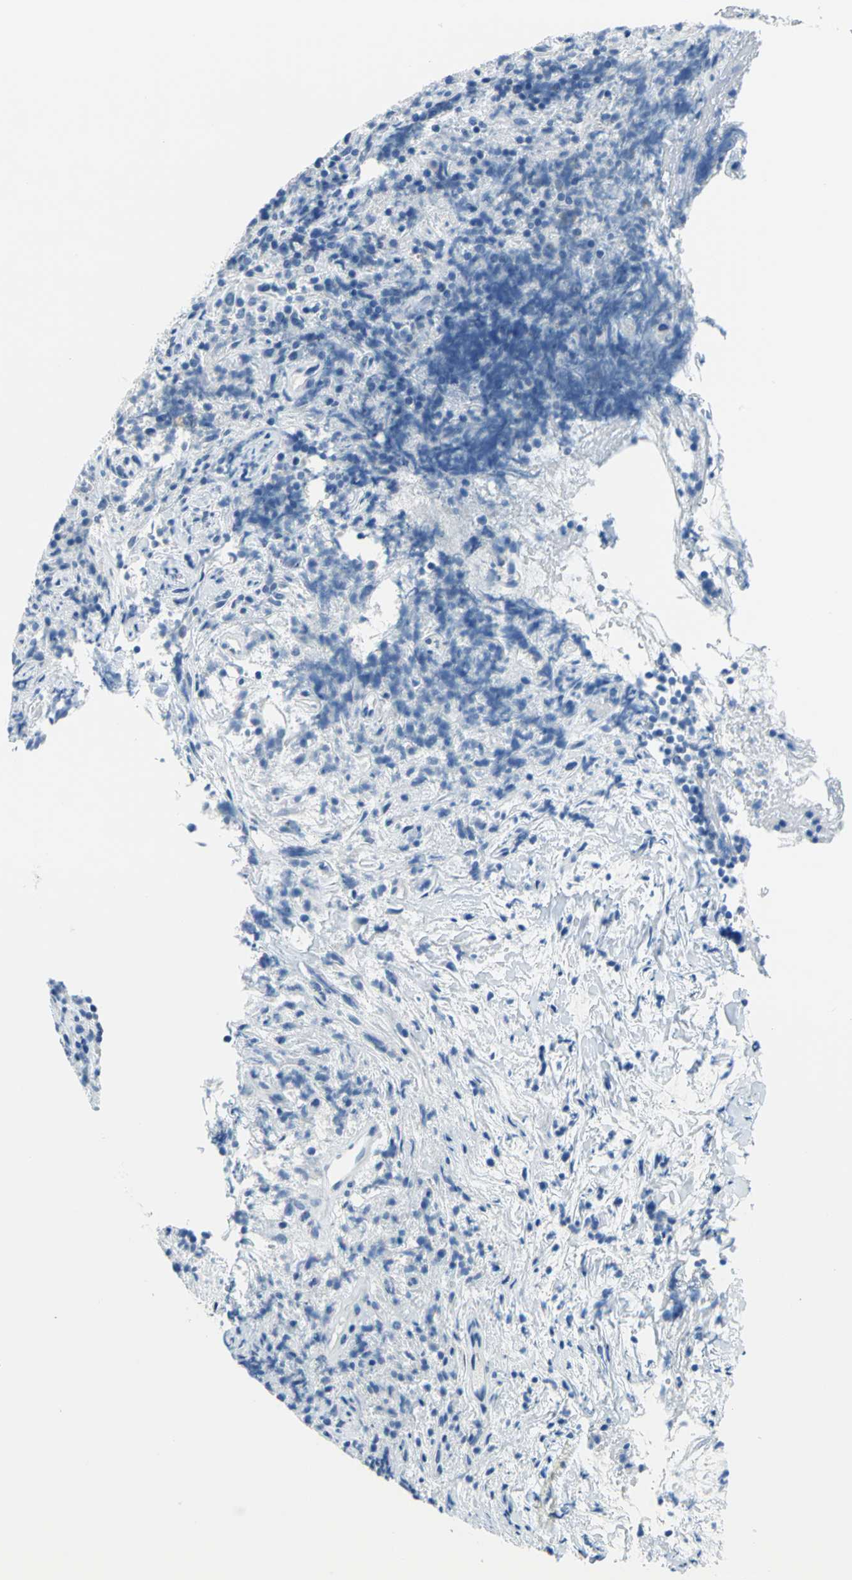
{"staining": {"intensity": "negative", "quantity": "none", "location": "none"}, "tissue": "lymphoma", "cell_type": "Tumor cells", "image_type": "cancer", "snomed": [{"axis": "morphology", "description": "Hodgkin's disease, NOS"}, {"axis": "topography", "description": "Lymph node"}], "caption": "Lymphoma was stained to show a protein in brown. There is no significant expression in tumor cells.", "gene": "MUC4", "patient": {"sex": "female", "age": 25}}